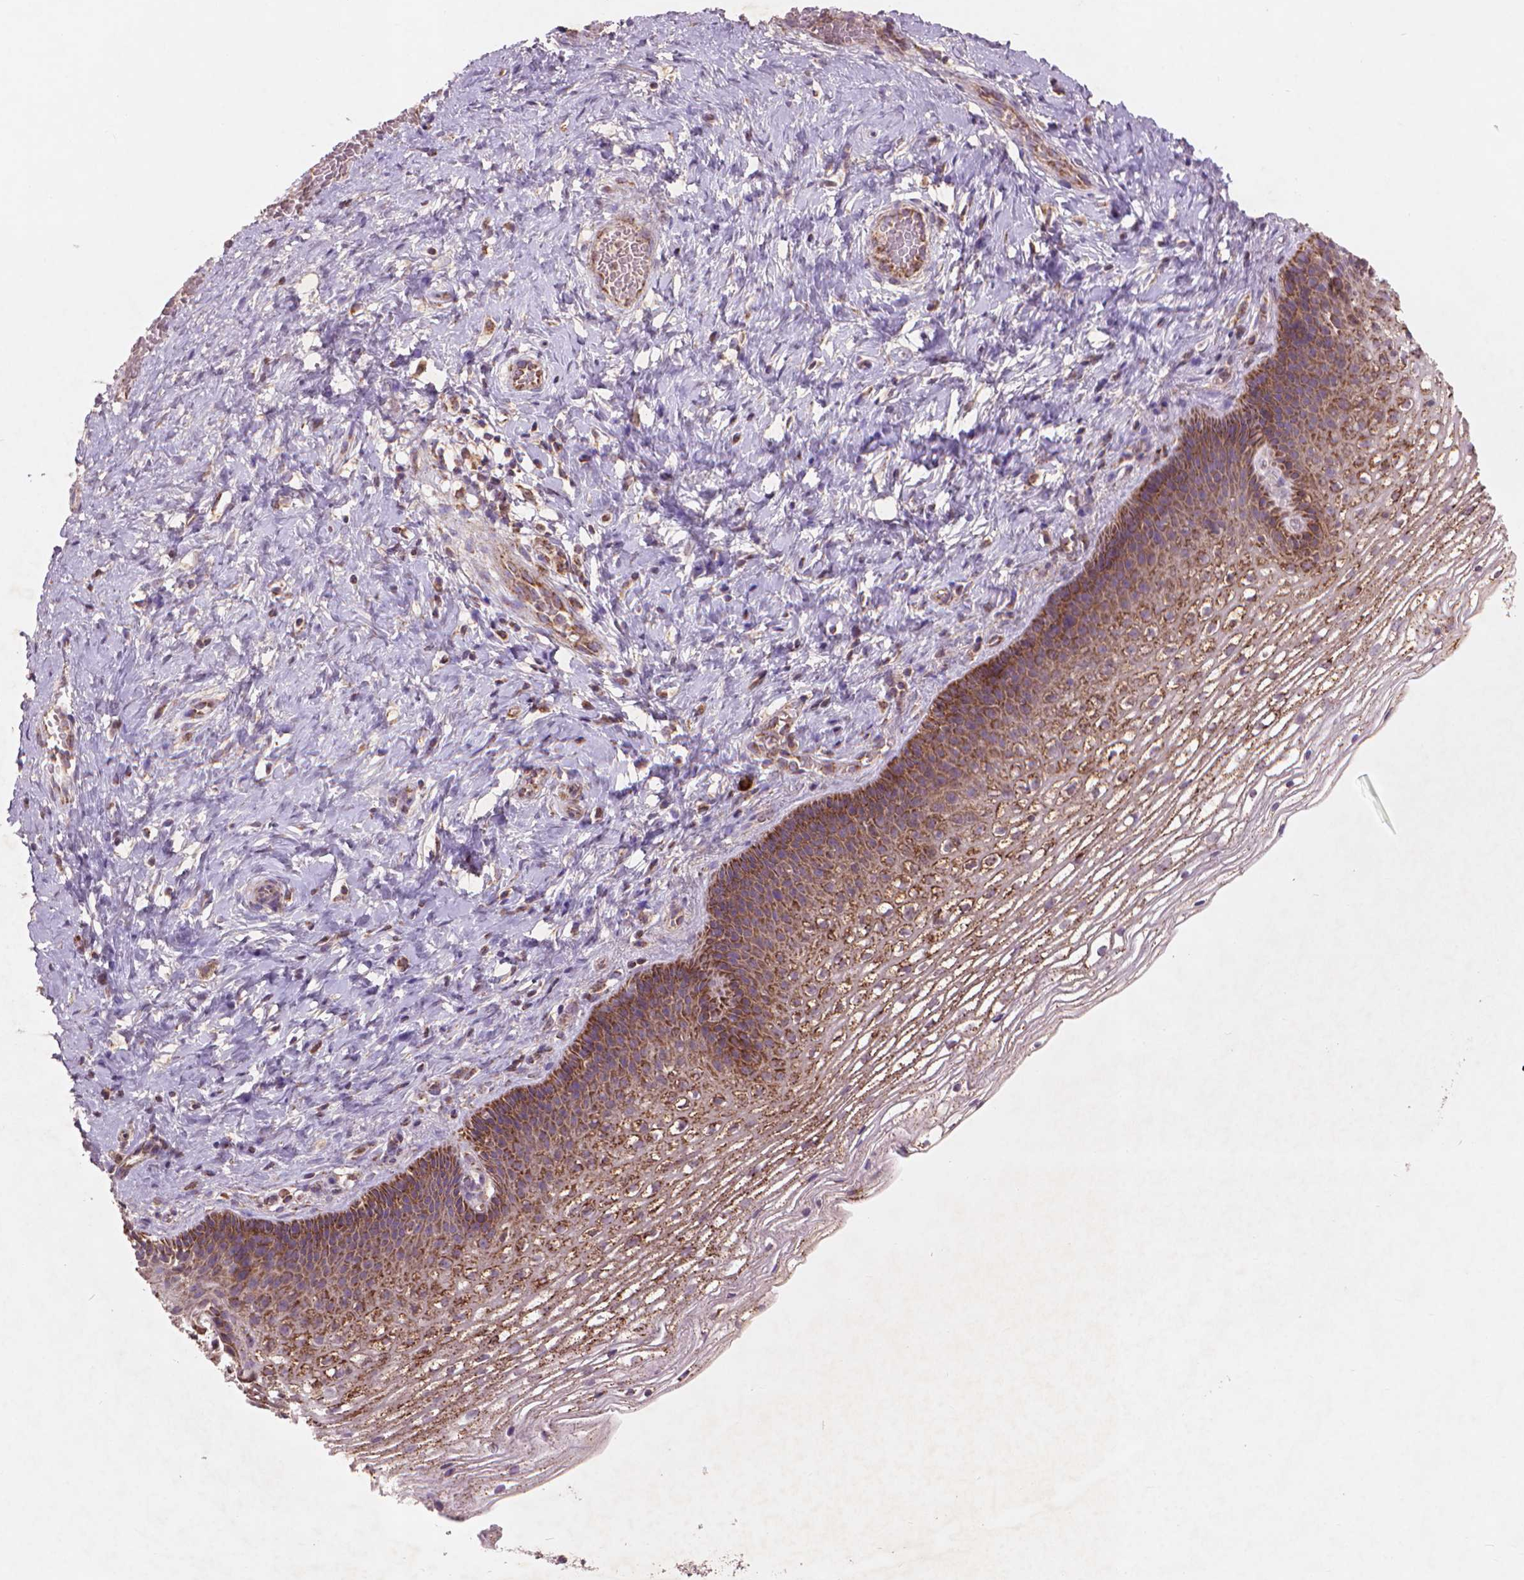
{"staining": {"intensity": "moderate", "quantity": ">75%", "location": "cytoplasmic/membranous"}, "tissue": "cervix", "cell_type": "Glandular cells", "image_type": "normal", "snomed": [{"axis": "morphology", "description": "Normal tissue, NOS"}, {"axis": "topography", "description": "Cervix"}], "caption": "Normal cervix reveals moderate cytoplasmic/membranous staining in about >75% of glandular cells, visualized by immunohistochemistry.", "gene": "NLRX1", "patient": {"sex": "female", "age": 34}}